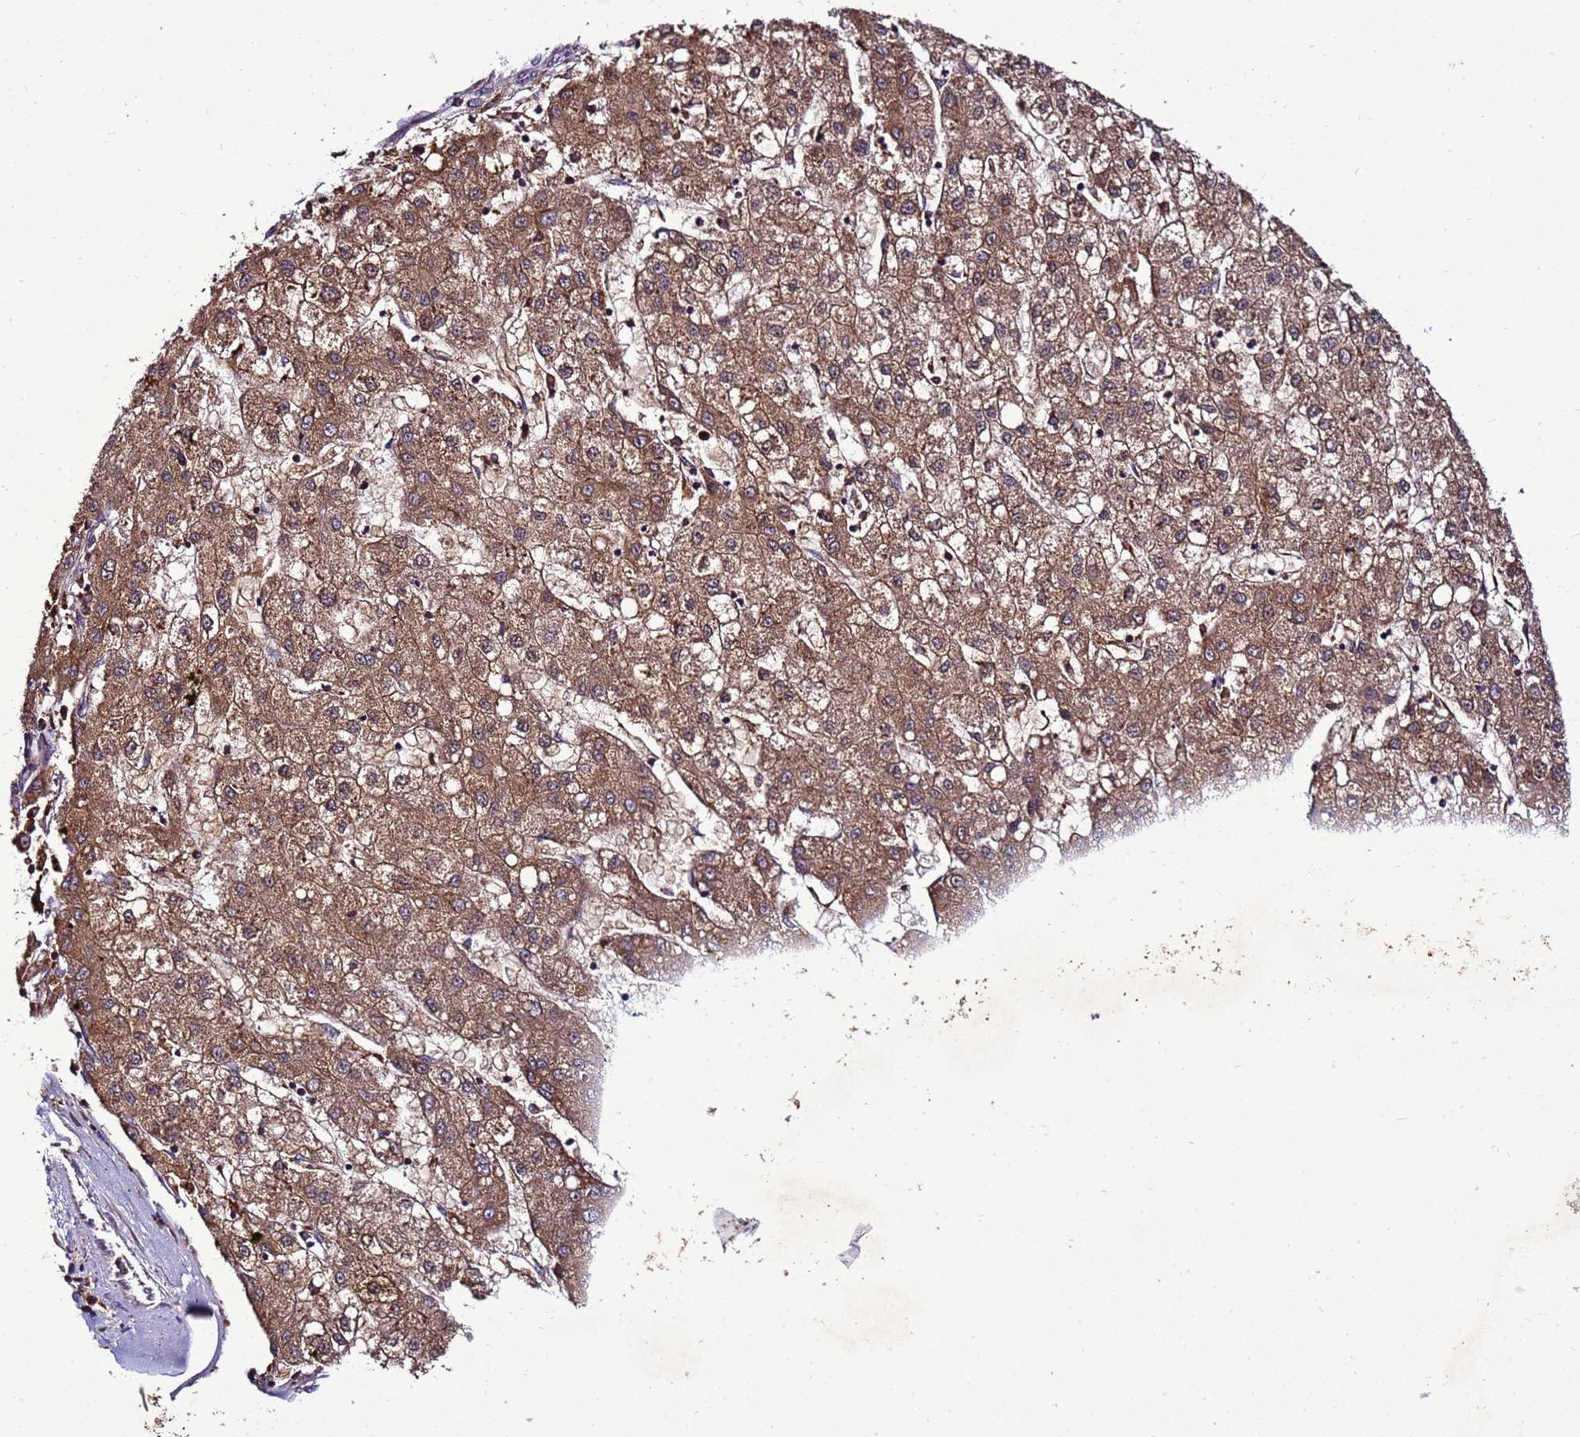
{"staining": {"intensity": "moderate", "quantity": ">75%", "location": "cytoplasmic/membranous"}, "tissue": "liver cancer", "cell_type": "Tumor cells", "image_type": "cancer", "snomed": [{"axis": "morphology", "description": "Carcinoma, Hepatocellular, NOS"}, {"axis": "topography", "description": "Liver"}], "caption": "An immunohistochemistry (IHC) photomicrograph of tumor tissue is shown. Protein staining in brown shows moderate cytoplasmic/membranous positivity in liver hepatocellular carcinoma within tumor cells.", "gene": "ANTKMT", "patient": {"sex": "male", "age": 72}}